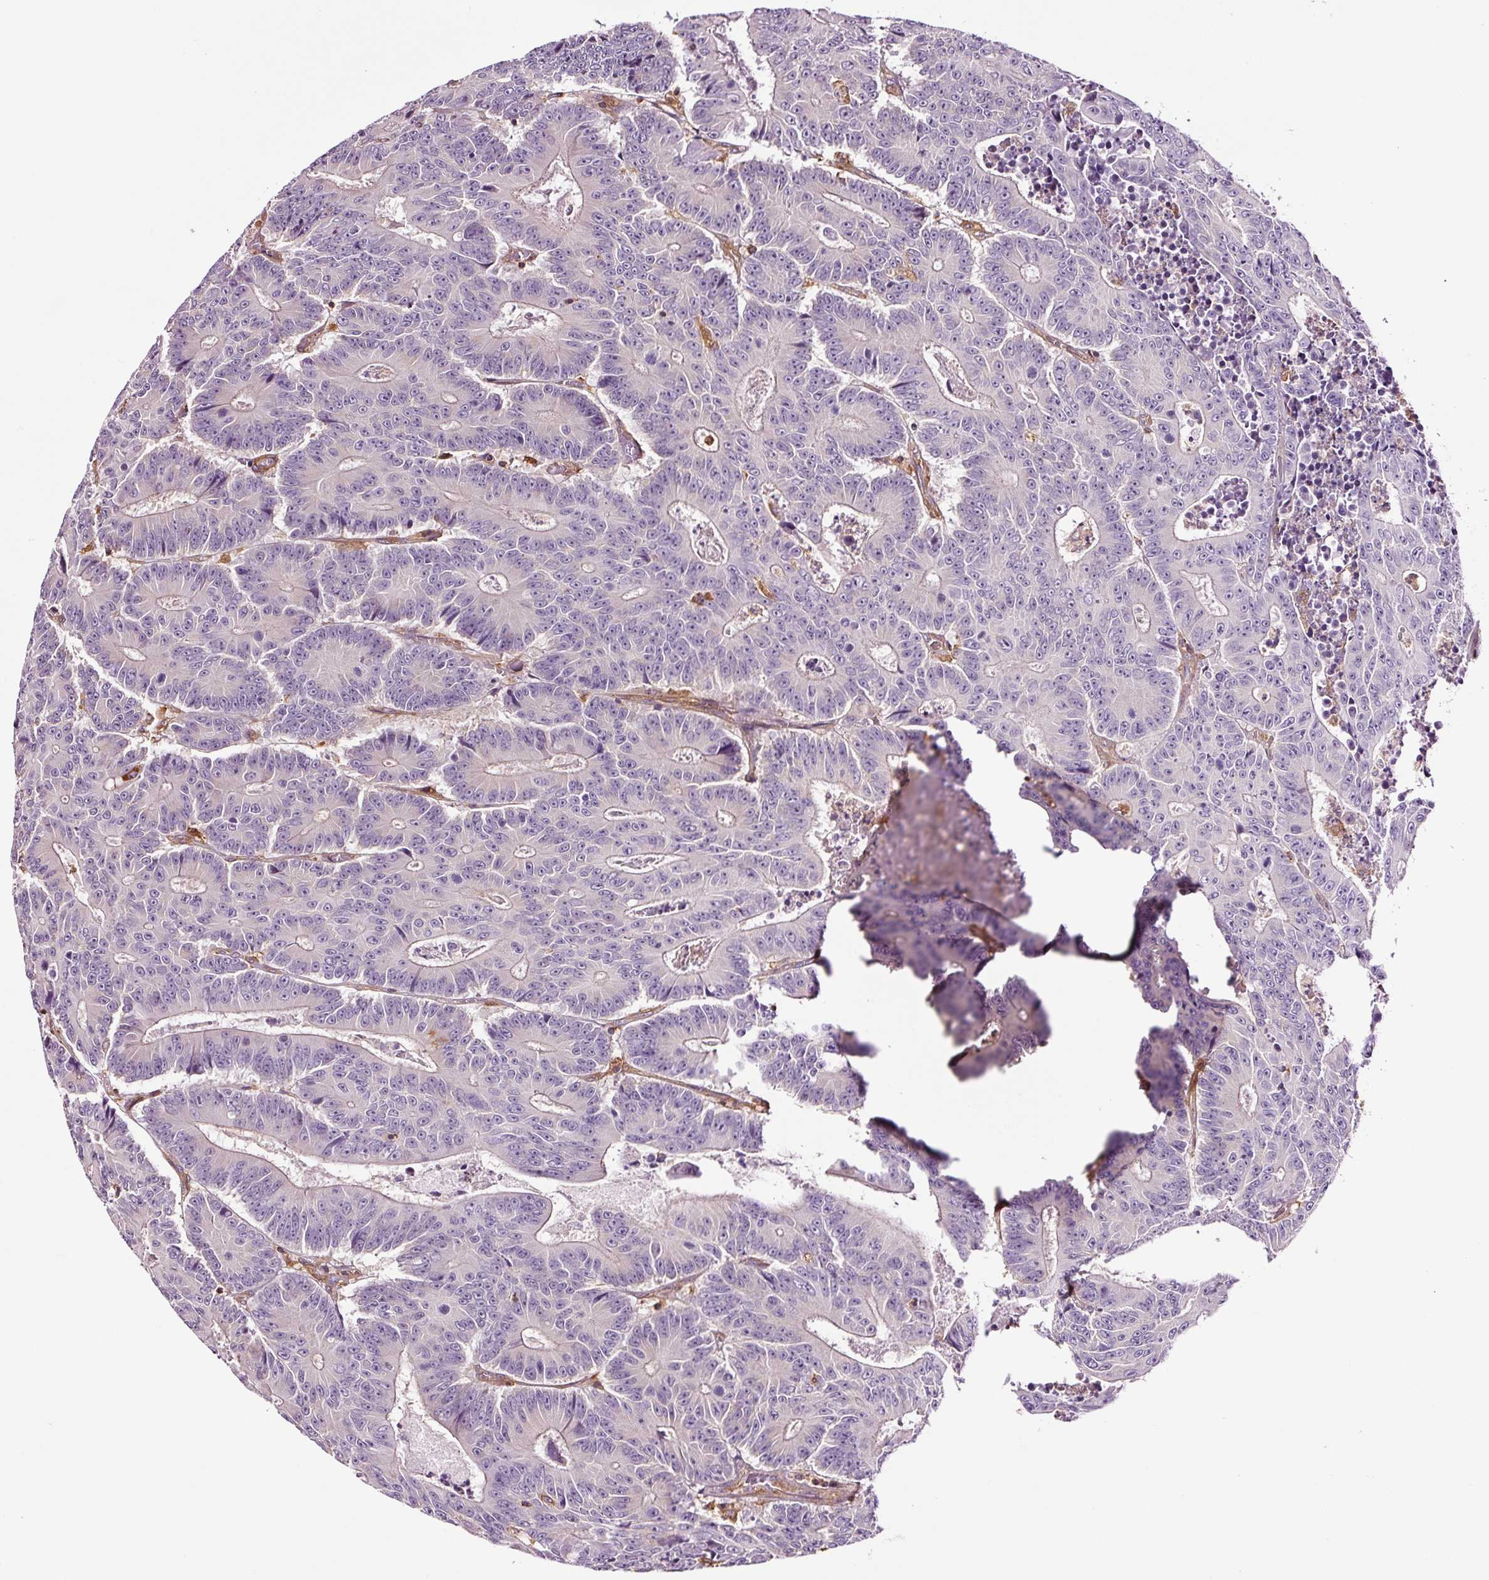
{"staining": {"intensity": "negative", "quantity": "none", "location": "none"}, "tissue": "colorectal cancer", "cell_type": "Tumor cells", "image_type": "cancer", "snomed": [{"axis": "morphology", "description": "Adenocarcinoma, NOS"}, {"axis": "topography", "description": "Colon"}], "caption": "The immunohistochemistry histopathology image has no significant expression in tumor cells of colorectal cancer (adenocarcinoma) tissue.", "gene": "METAP1", "patient": {"sex": "male", "age": 83}}